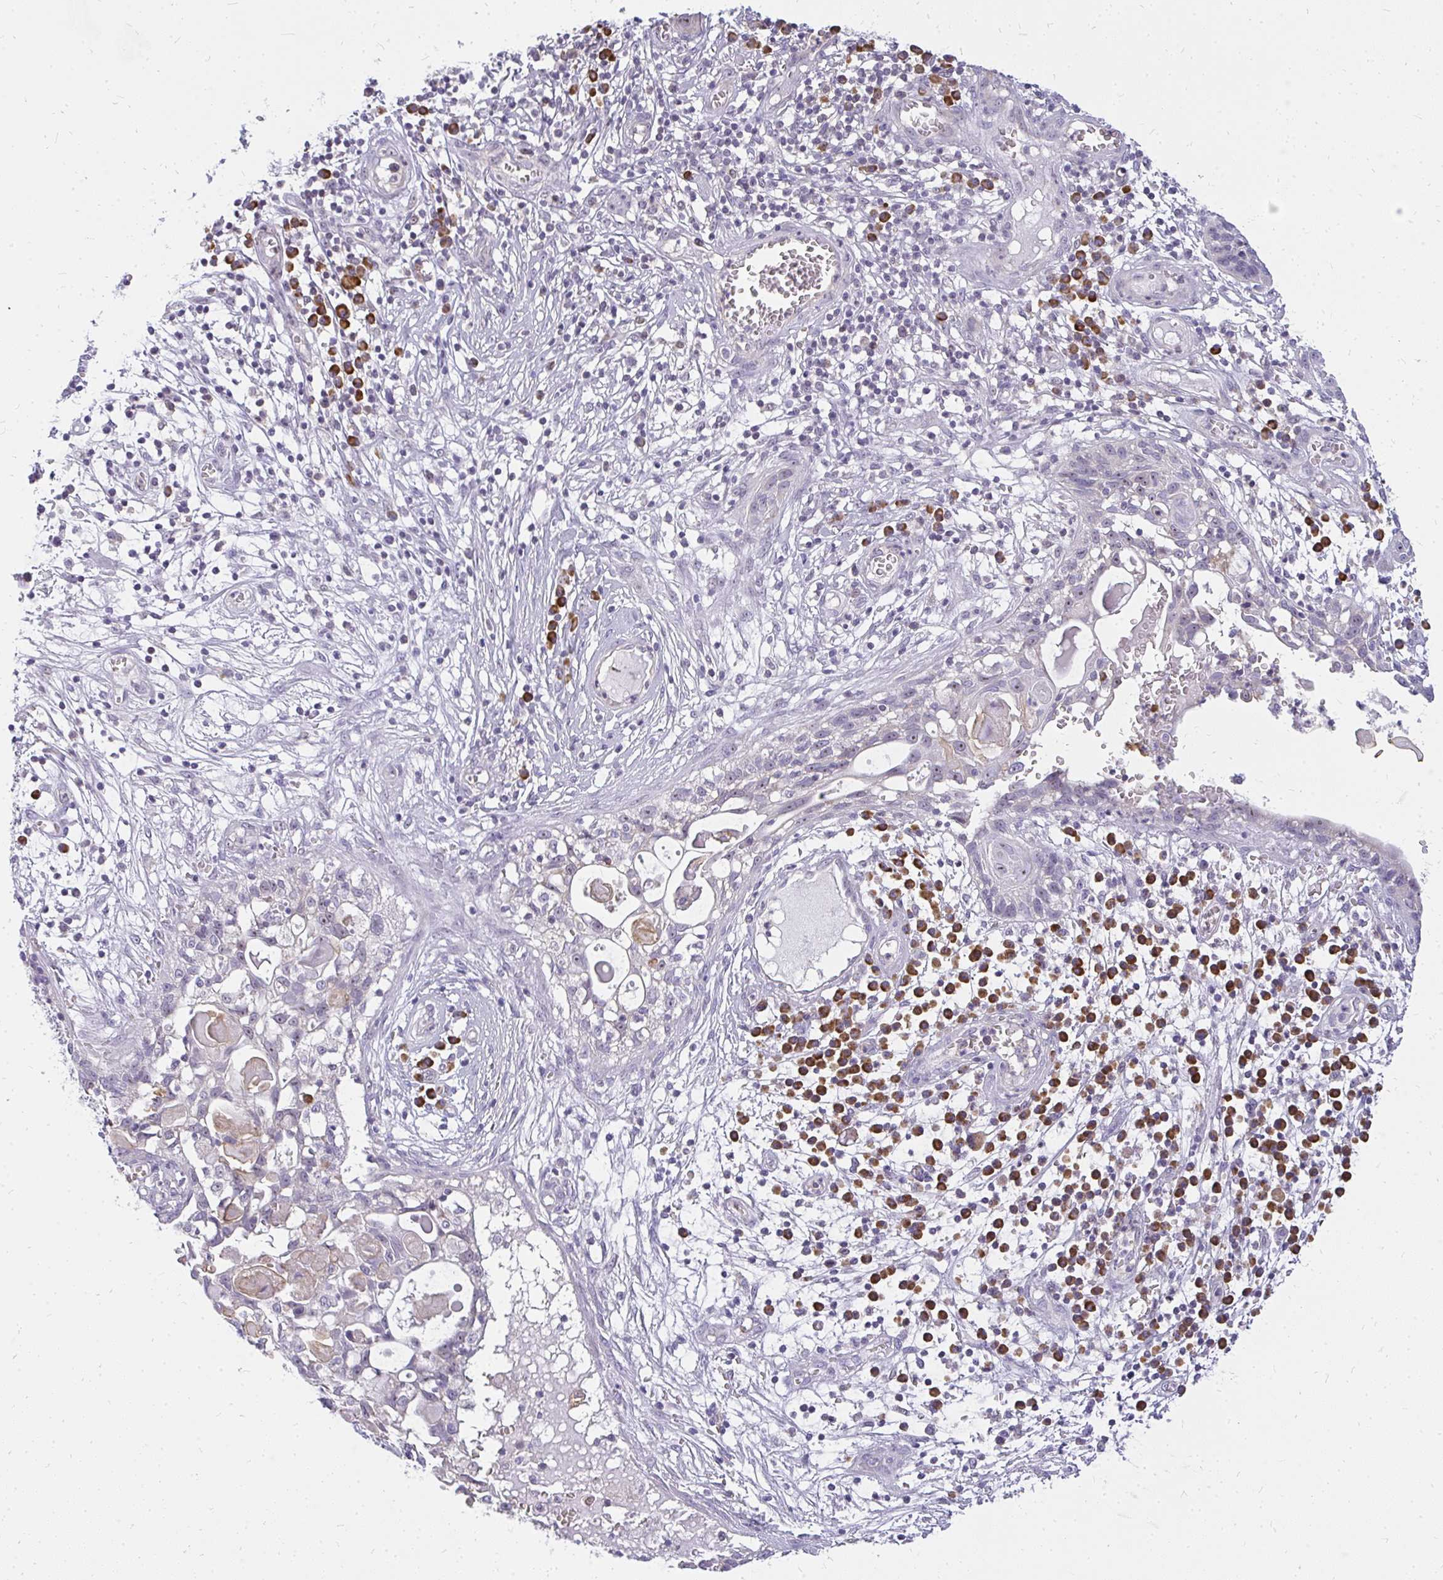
{"staining": {"intensity": "negative", "quantity": "none", "location": "none"}, "tissue": "skin cancer", "cell_type": "Tumor cells", "image_type": "cancer", "snomed": [{"axis": "morphology", "description": "Squamous cell carcinoma, NOS"}, {"axis": "topography", "description": "Skin"}, {"axis": "topography", "description": "Vulva"}], "caption": "Protein analysis of skin cancer exhibits no significant expression in tumor cells. (DAB immunohistochemistry (IHC) visualized using brightfield microscopy, high magnification).", "gene": "FAM9A", "patient": {"sex": "female", "age": 83}}